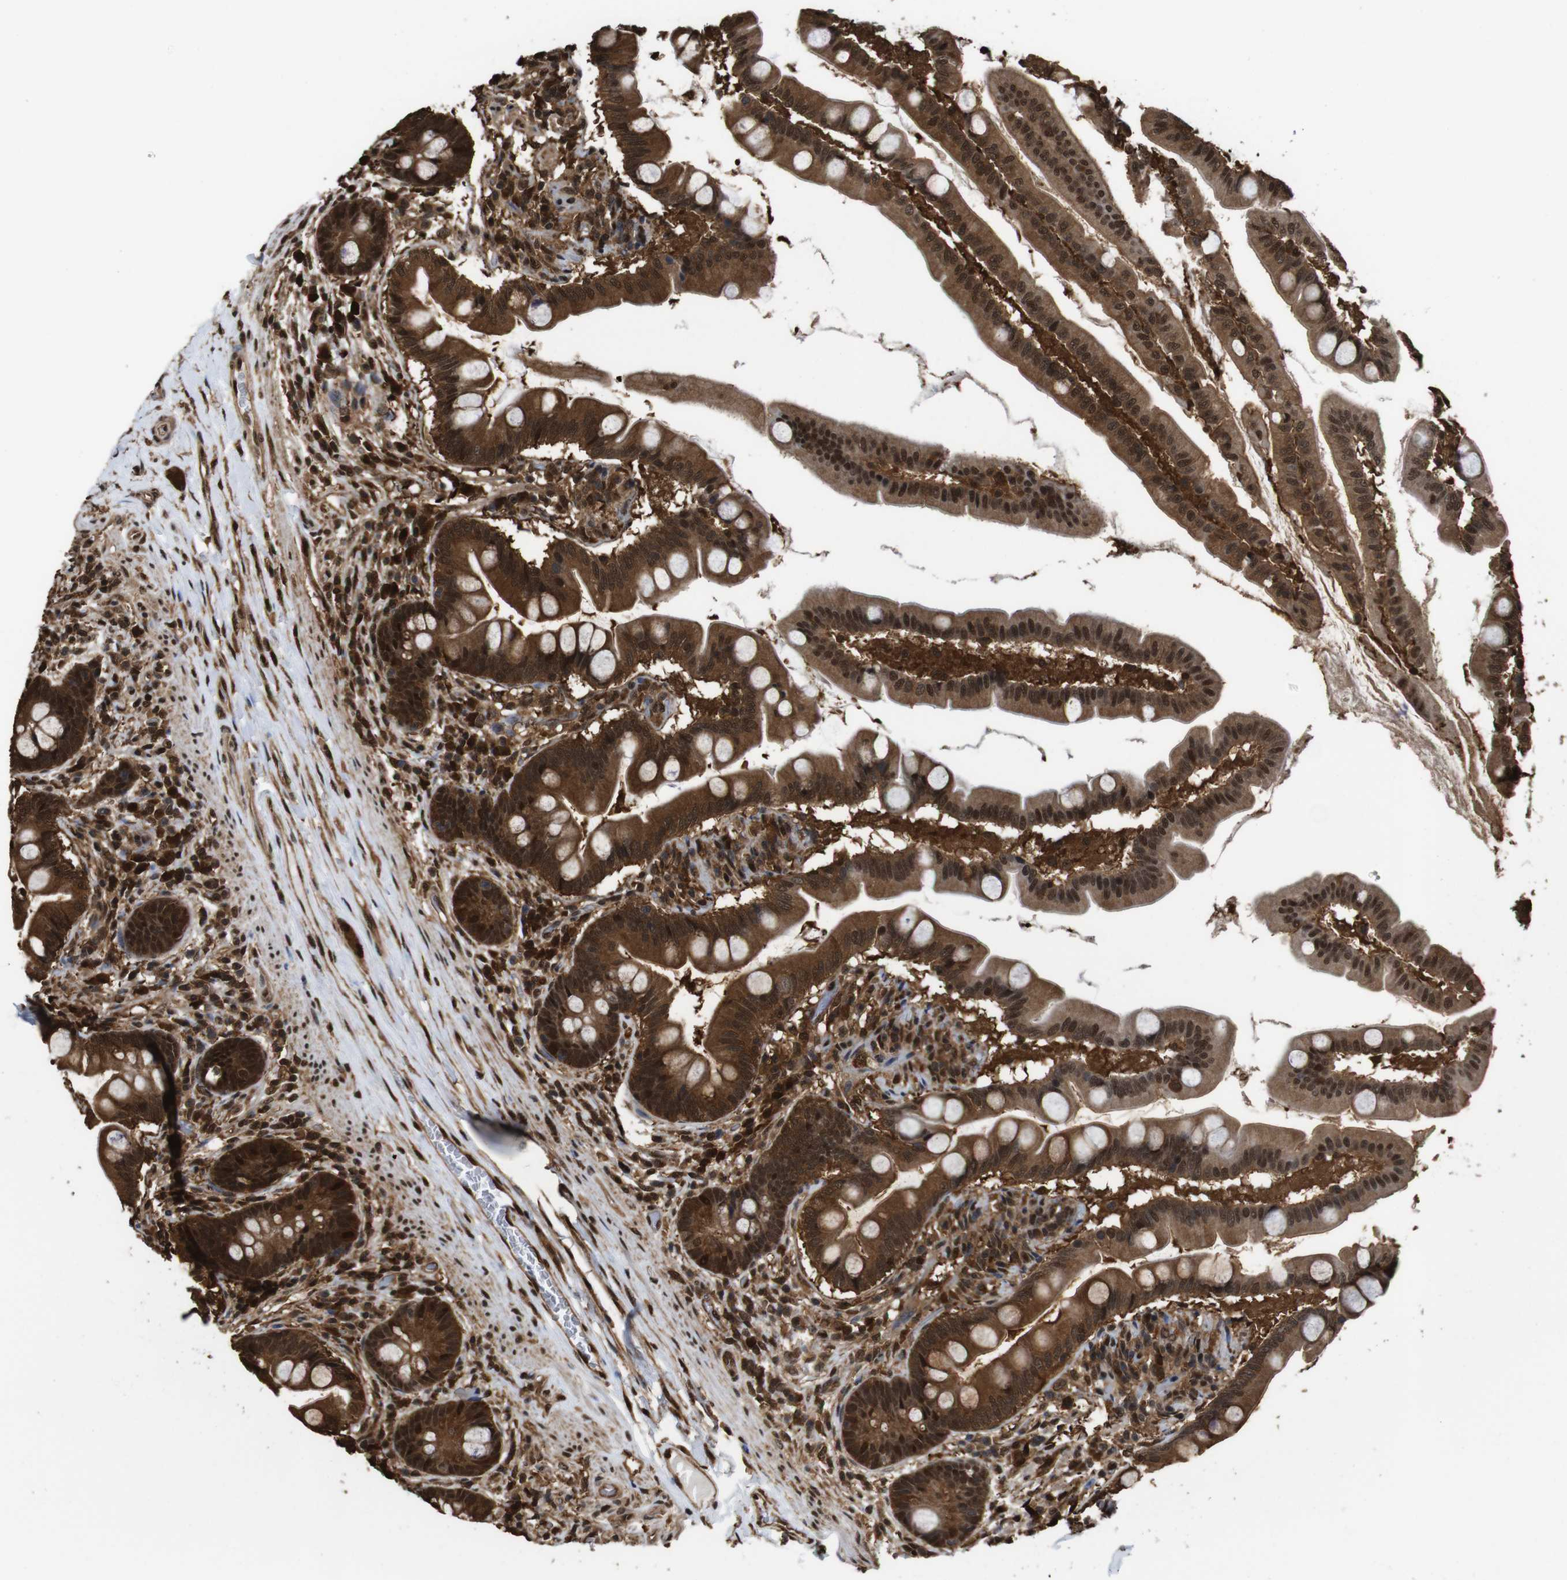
{"staining": {"intensity": "moderate", "quantity": ">75%", "location": "cytoplasmic/membranous,nuclear"}, "tissue": "small intestine", "cell_type": "Glandular cells", "image_type": "normal", "snomed": [{"axis": "morphology", "description": "Normal tissue, NOS"}, {"axis": "topography", "description": "Small intestine"}], "caption": "Brown immunohistochemical staining in benign small intestine exhibits moderate cytoplasmic/membranous,nuclear positivity in about >75% of glandular cells.", "gene": "VCP", "patient": {"sex": "female", "age": 56}}